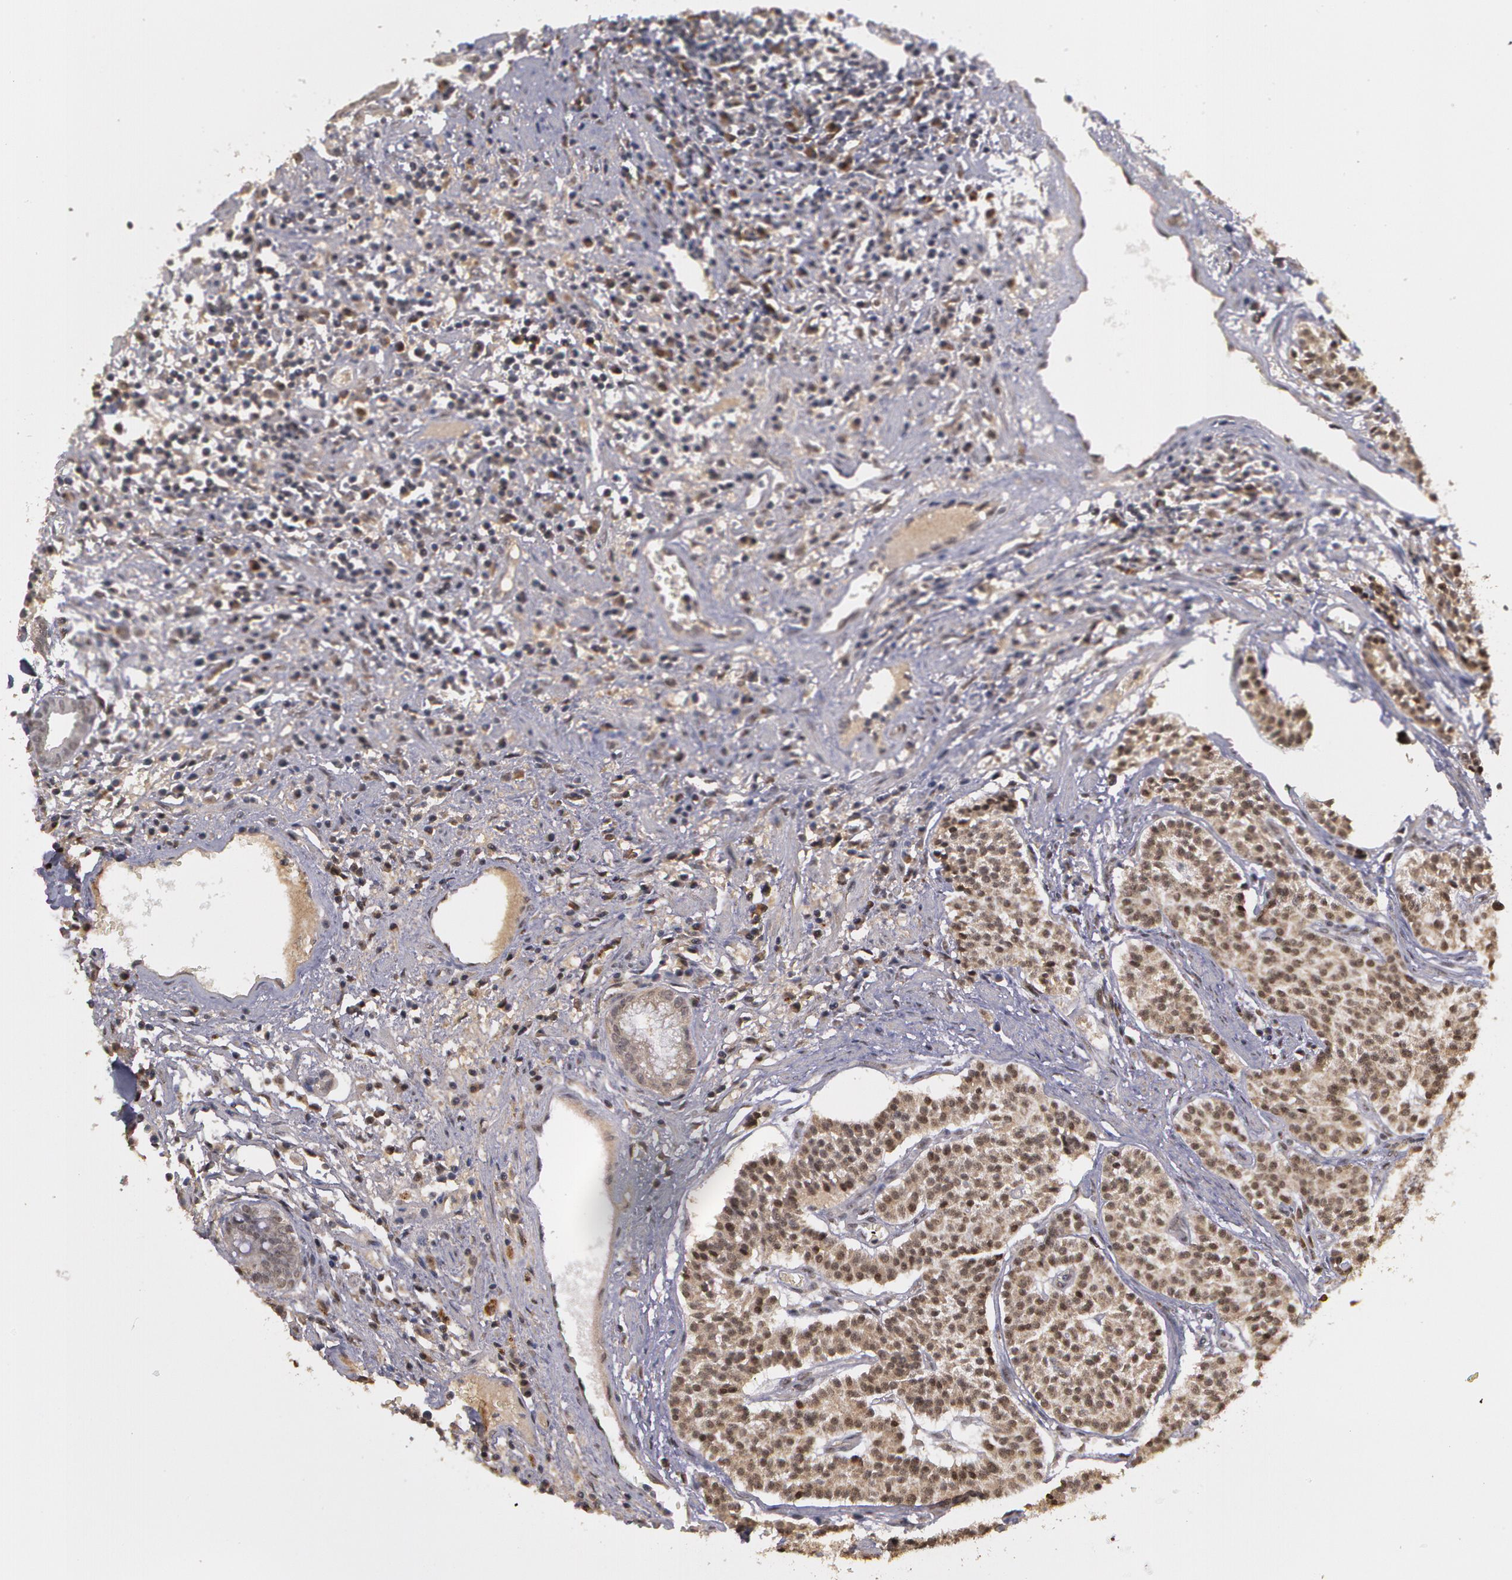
{"staining": {"intensity": "moderate", "quantity": ">75%", "location": "cytoplasmic/membranous,nuclear"}, "tissue": "carcinoid", "cell_type": "Tumor cells", "image_type": "cancer", "snomed": [{"axis": "morphology", "description": "Carcinoid, malignant, NOS"}, {"axis": "topography", "description": "Stomach"}], "caption": "Brown immunohistochemical staining in human malignant carcinoid reveals moderate cytoplasmic/membranous and nuclear positivity in approximately >75% of tumor cells.", "gene": "GLIS1", "patient": {"sex": "female", "age": 76}}